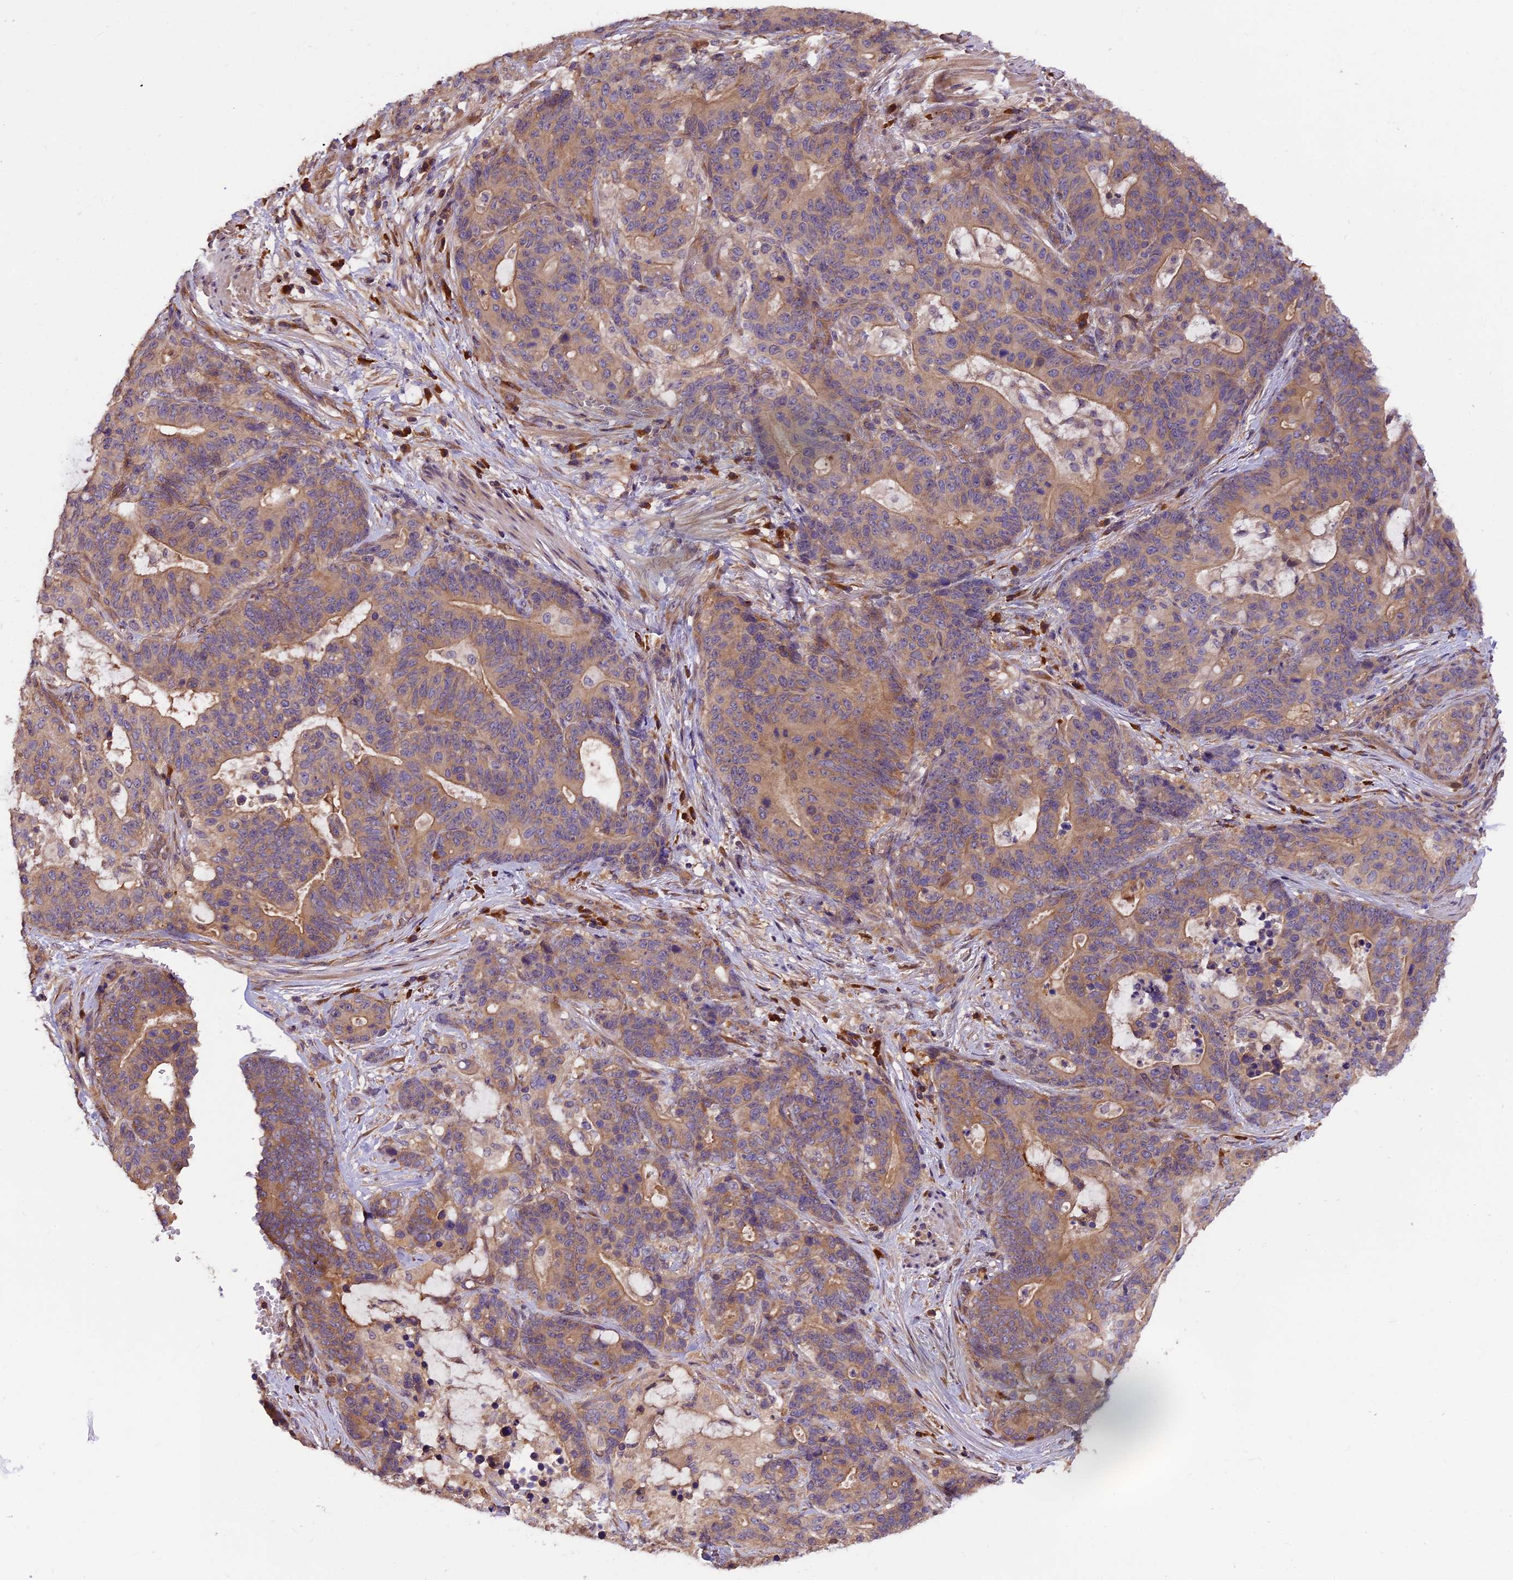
{"staining": {"intensity": "weak", "quantity": ">75%", "location": "cytoplasmic/membranous"}, "tissue": "stomach cancer", "cell_type": "Tumor cells", "image_type": "cancer", "snomed": [{"axis": "morphology", "description": "Normal tissue, NOS"}, {"axis": "morphology", "description": "Adenocarcinoma, NOS"}, {"axis": "topography", "description": "Stomach"}], "caption": "This photomicrograph displays stomach cancer stained with IHC to label a protein in brown. The cytoplasmic/membranous of tumor cells show weak positivity for the protein. Nuclei are counter-stained blue.", "gene": "SETD6", "patient": {"sex": "female", "age": 64}}